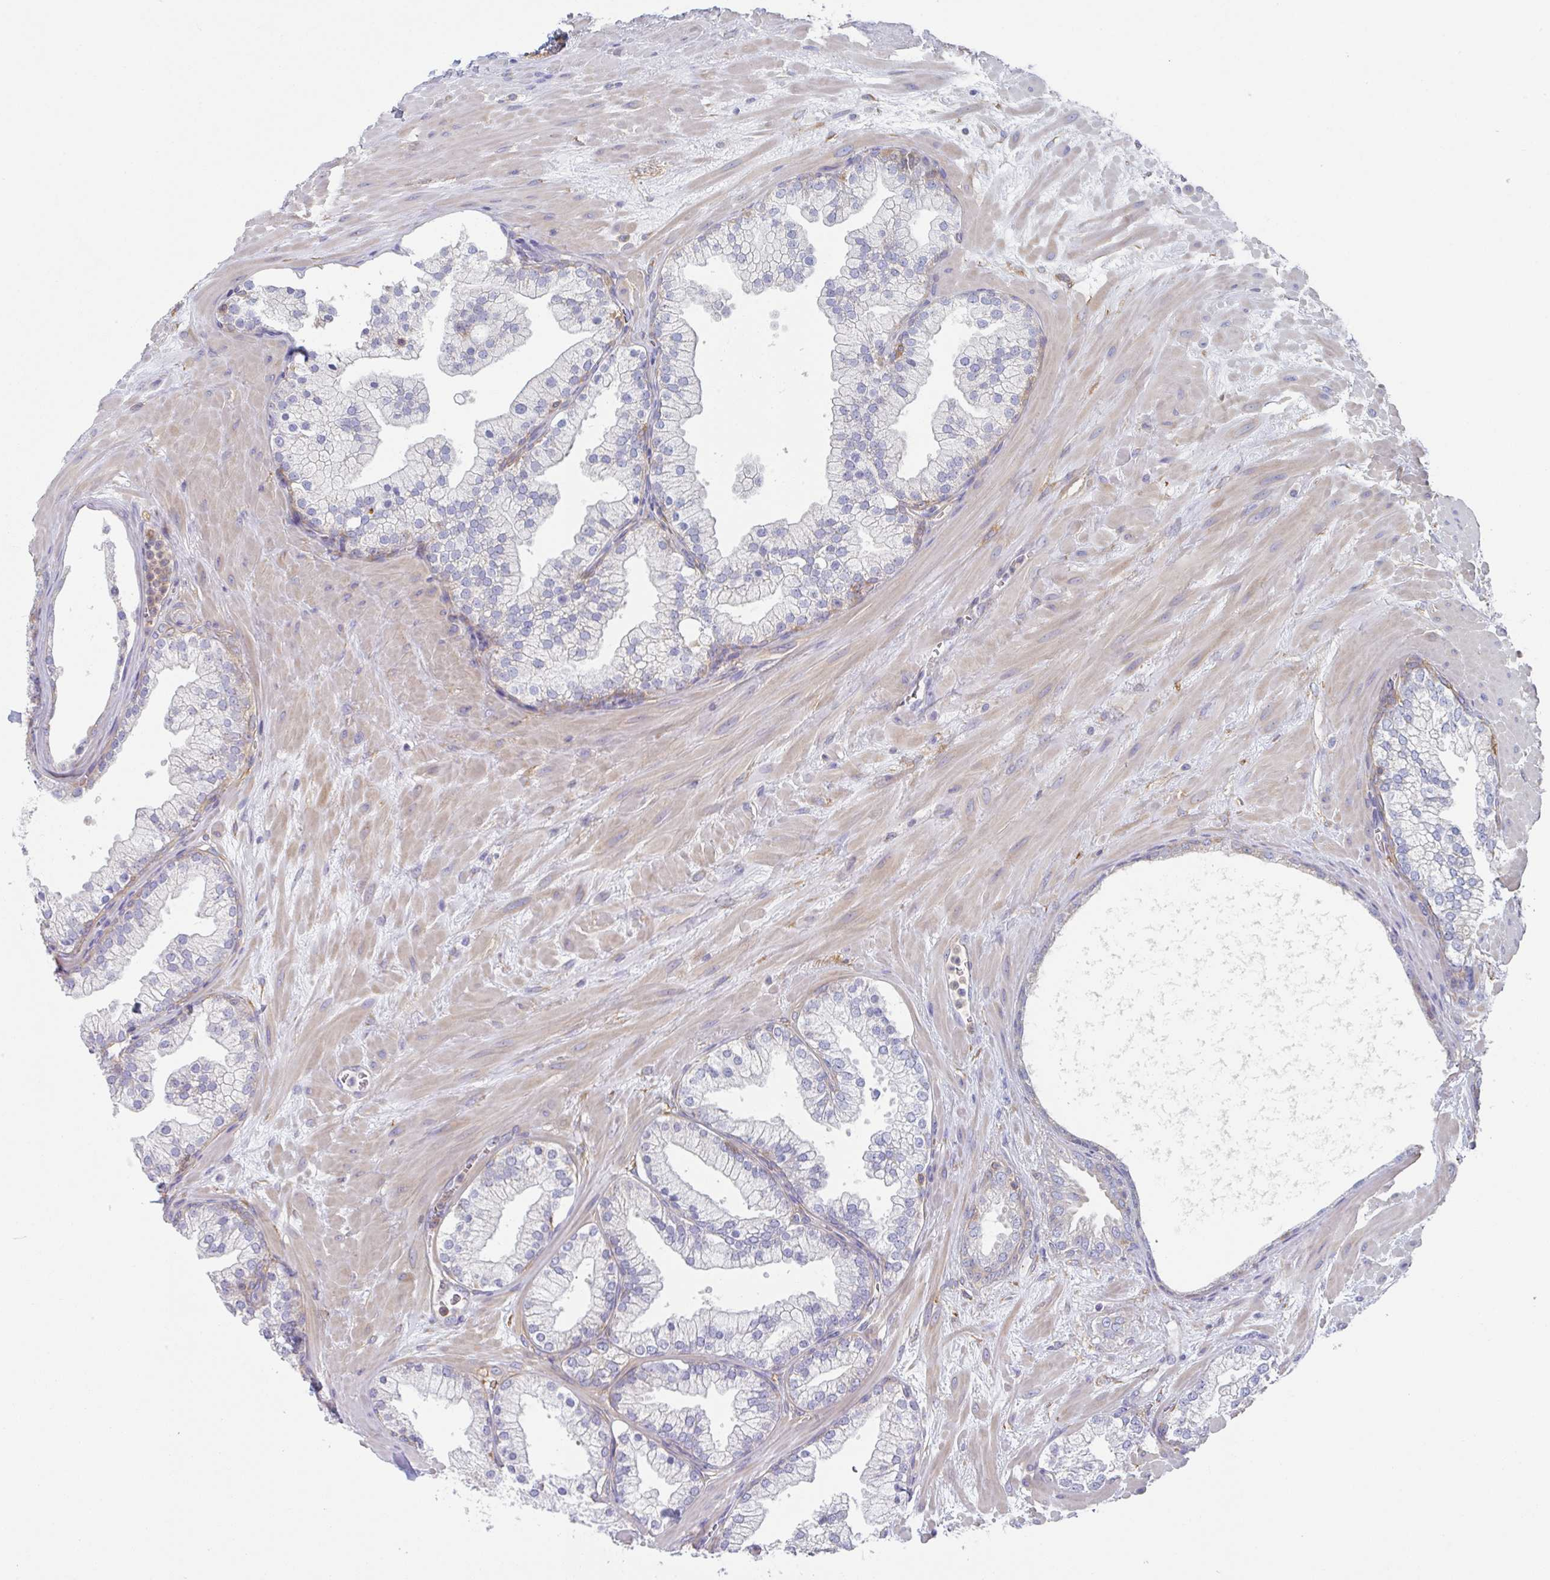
{"staining": {"intensity": "negative", "quantity": "none", "location": "none"}, "tissue": "prostate", "cell_type": "Glandular cells", "image_type": "normal", "snomed": [{"axis": "morphology", "description": "Normal tissue, NOS"}, {"axis": "topography", "description": "Prostate"}, {"axis": "topography", "description": "Peripheral nerve tissue"}], "caption": "This is an immunohistochemistry (IHC) image of unremarkable prostate. There is no positivity in glandular cells.", "gene": "AMPD2", "patient": {"sex": "male", "age": 61}}